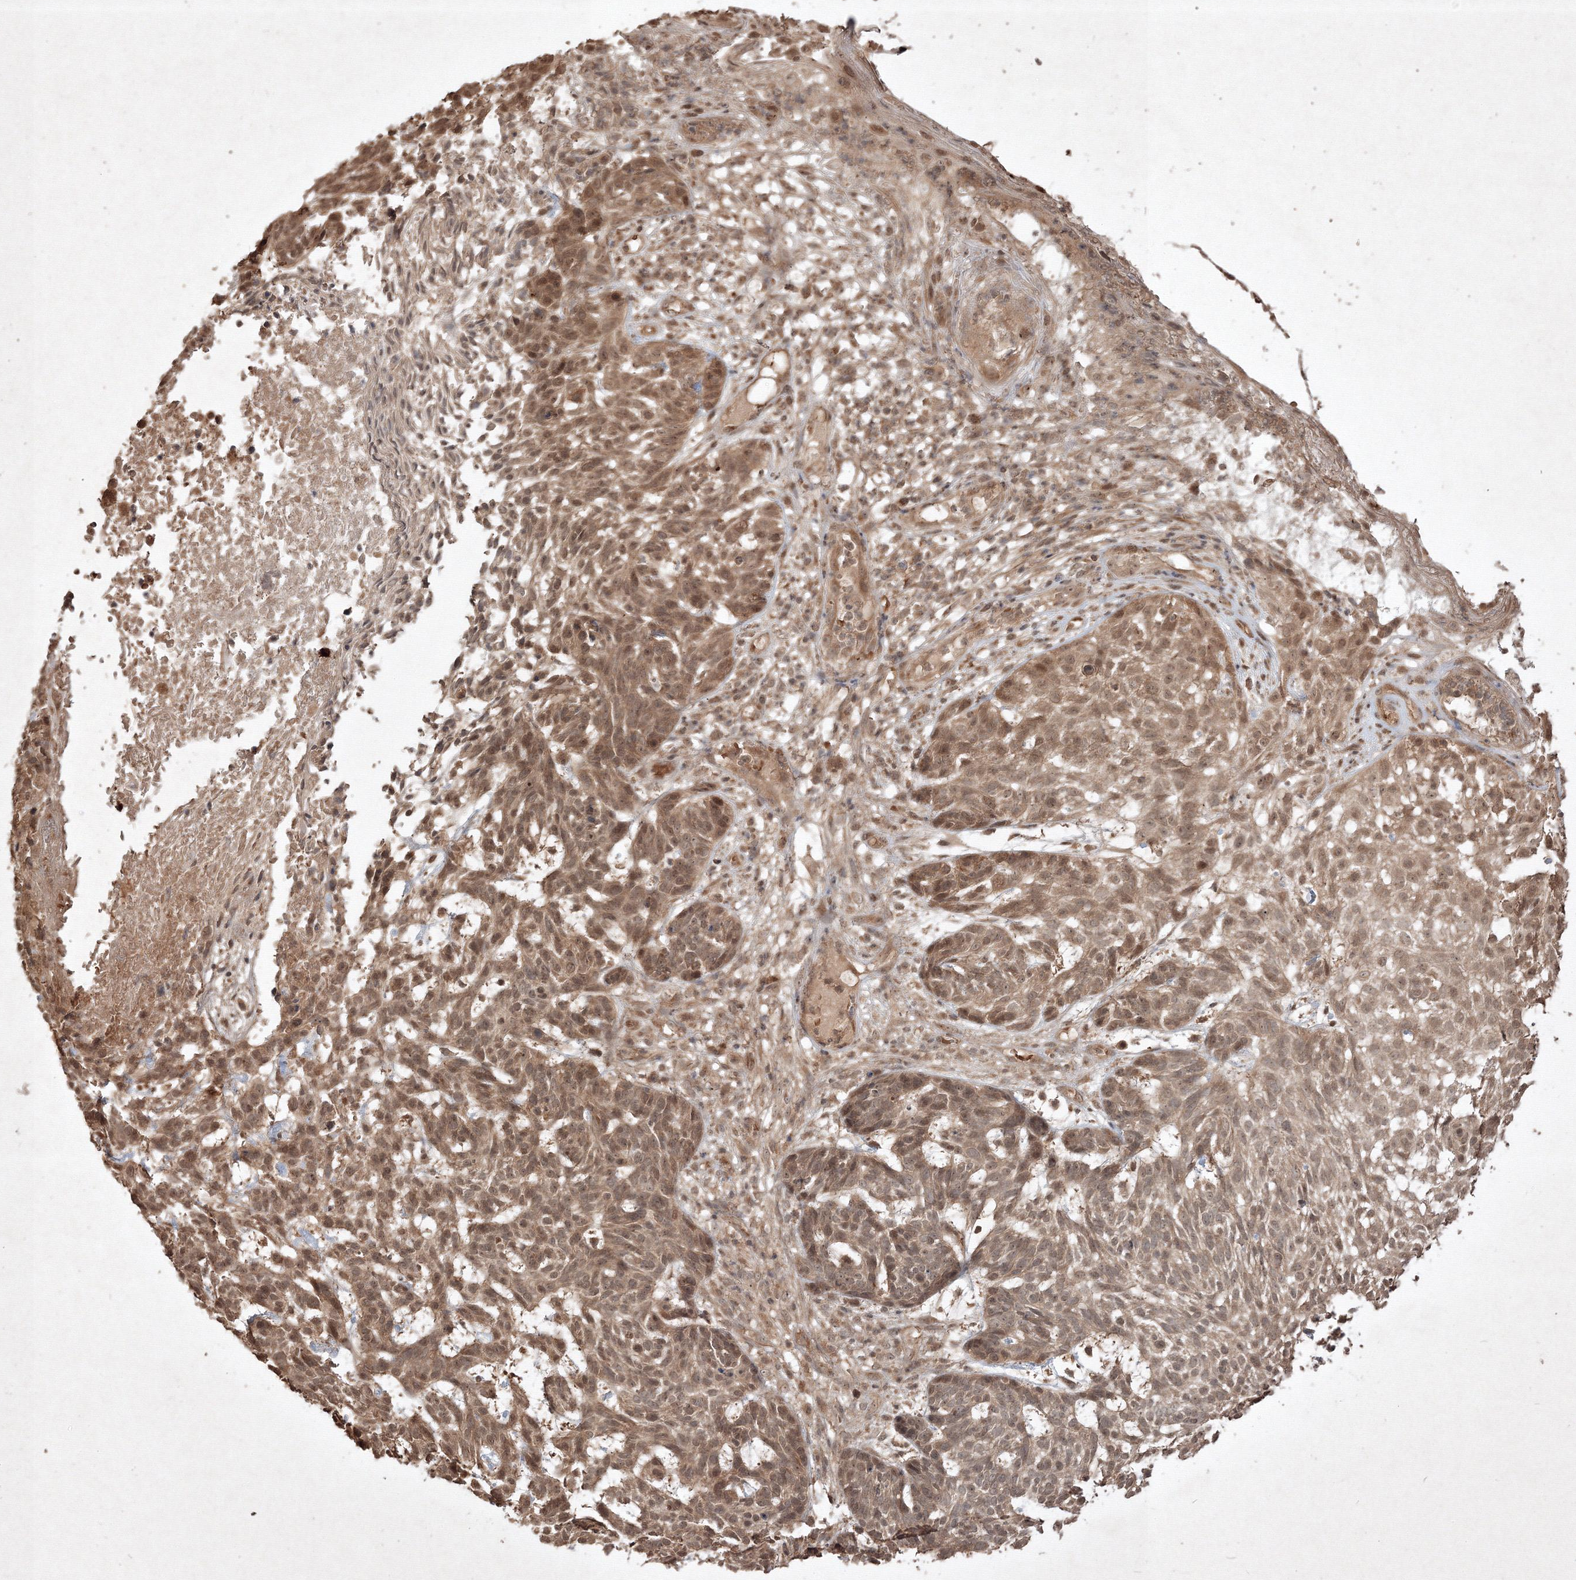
{"staining": {"intensity": "moderate", "quantity": ">75%", "location": "cytoplasmic/membranous,nuclear"}, "tissue": "skin cancer", "cell_type": "Tumor cells", "image_type": "cancer", "snomed": [{"axis": "morphology", "description": "Basal cell carcinoma"}, {"axis": "topography", "description": "Skin"}], "caption": "An immunohistochemistry (IHC) image of tumor tissue is shown. Protein staining in brown shows moderate cytoplasmic/membranous and nuclear positivity in skin basal cell carcinoma within tumor cells.", "gene": "PELI3", "patient": {"sex": "male", "age": 85}}